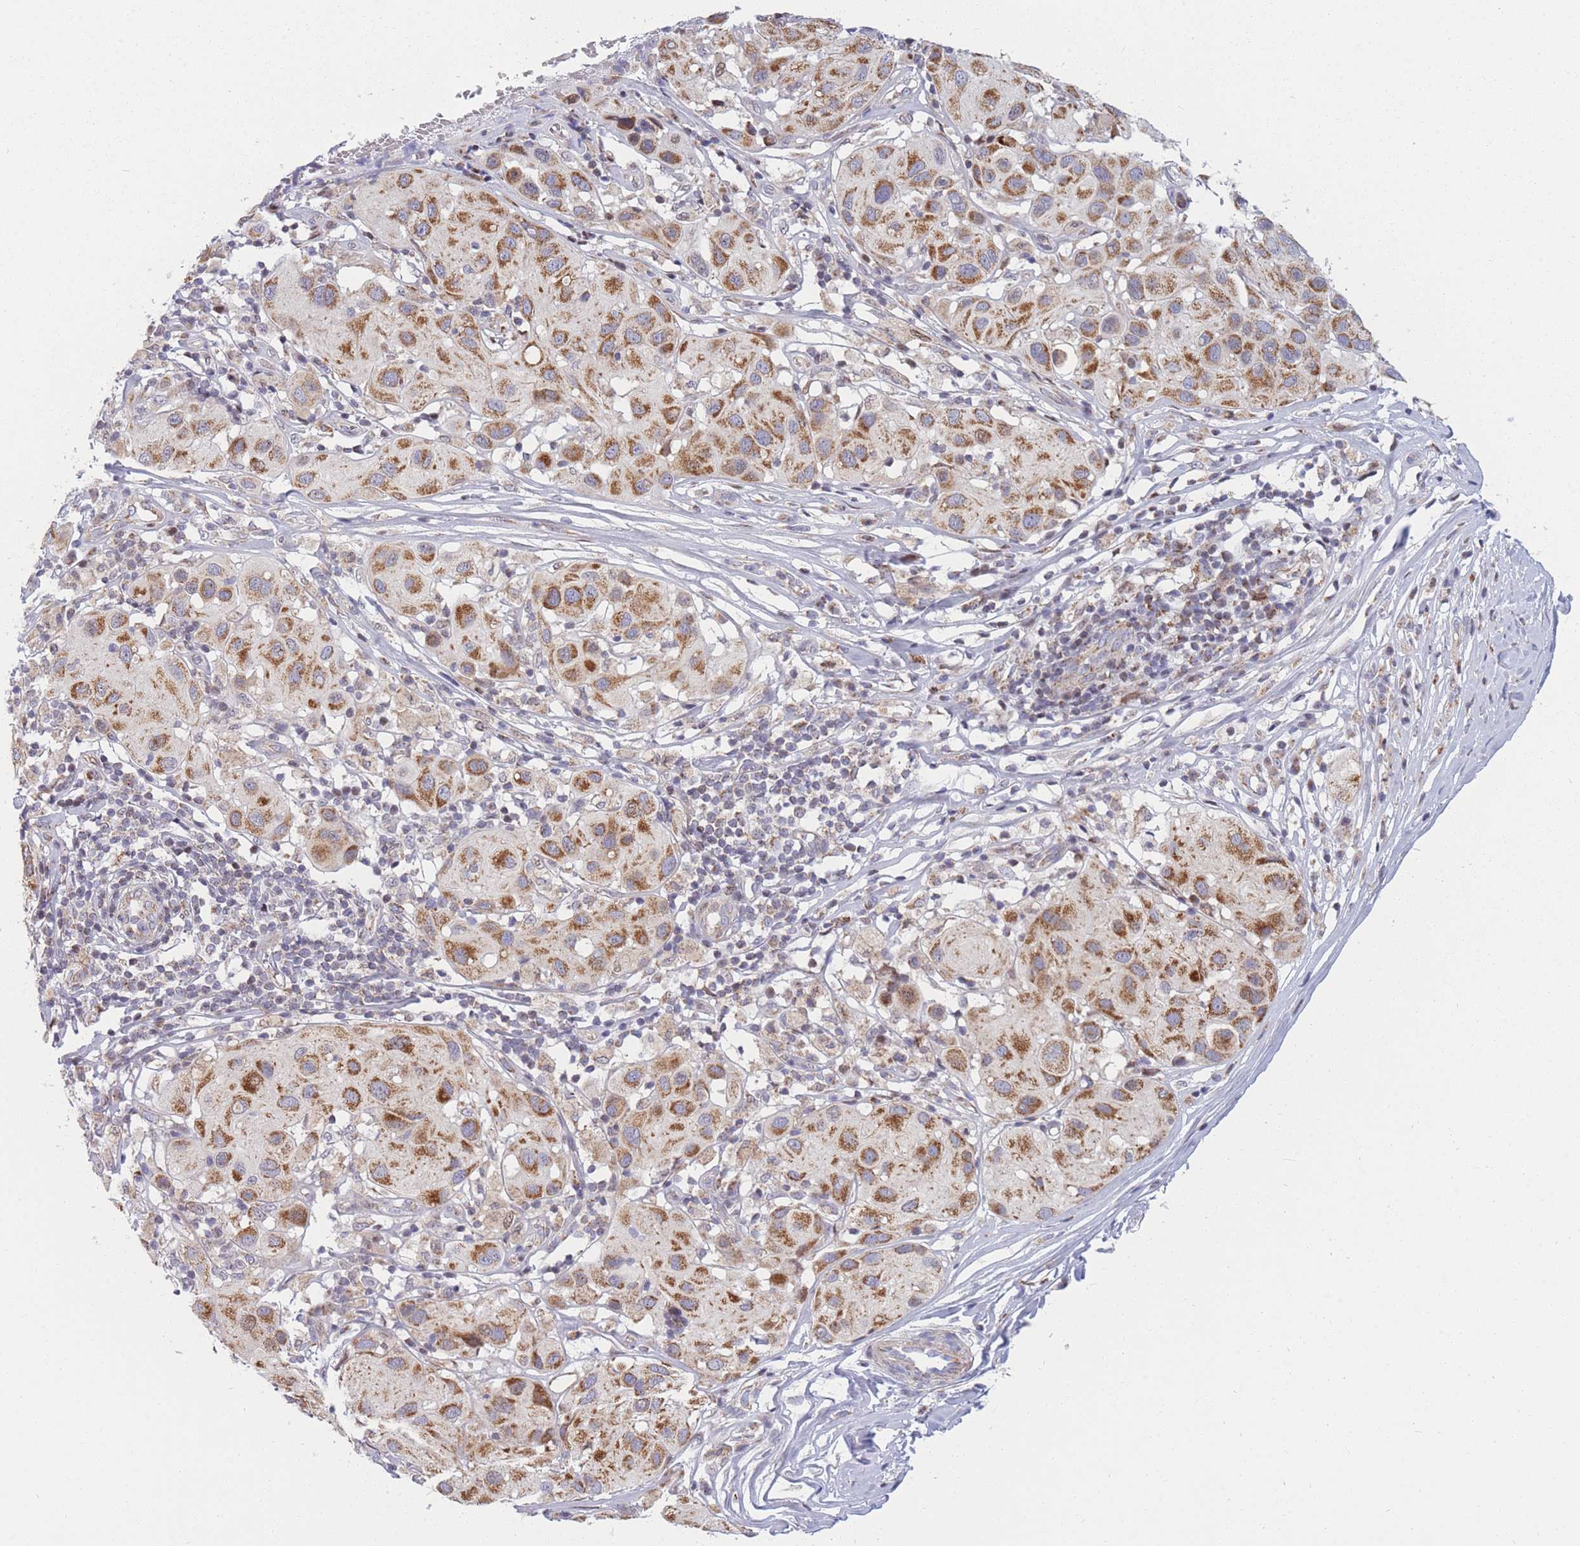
{"staining": {"intensity": "moderate", "quantity": ">75%", "location": "cytoplasmic/membranous"}, "tissue": "melanoma", "cell_type": "Tumor cells", "image_type": "cancer", "snomed": [{"axis": "morphology", "description": "Malignant melanoma, Metastatic site"}, {"axis": "topography", "description": "Skin"}], "caption": "Human melanoma stained for a protein (brown) reveals moderate cytoplasmic/membranous positive staining in approximately >75% of tumor cells.", "gene": "MOB4", "patient": {"sex": "male", "age": 41}}